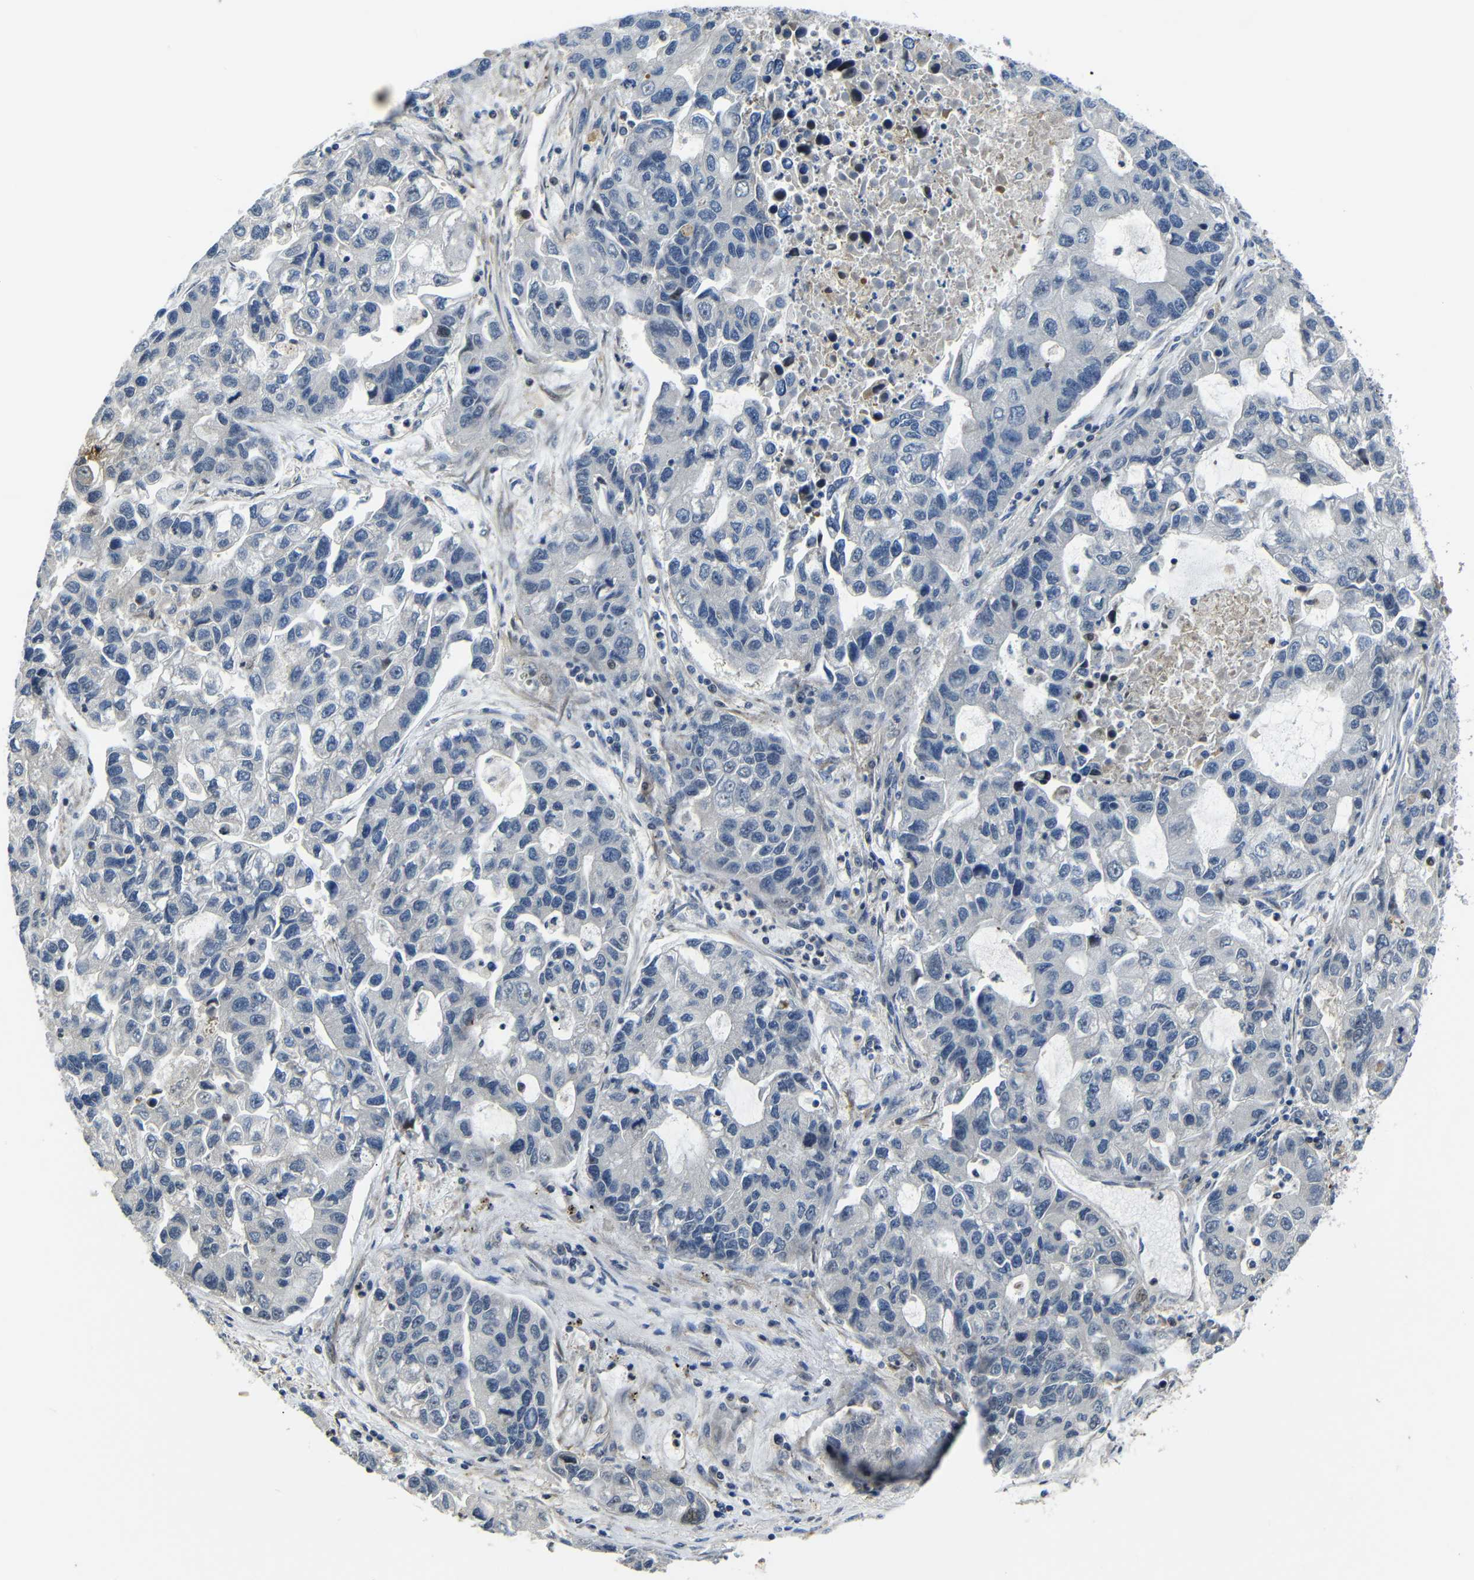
{"staining": {"intensity": "negative", "quantity": "none", "location": "none"}, "tissue": "lung cancer", "cell_type": "Tumor cells", "image_type": "cancer", "snomed": [{"axis": "morphology", "description": "Adenocarcinoma, NOS"}, {"axis": "topography", "description": "Lung"}], "caption": "Histopathology image shows no protein staining in tumor cells of adenocarcinoma (lung) tissue.", "gene": "AFDN", "patient": {"sex": "female", "age": 51}}